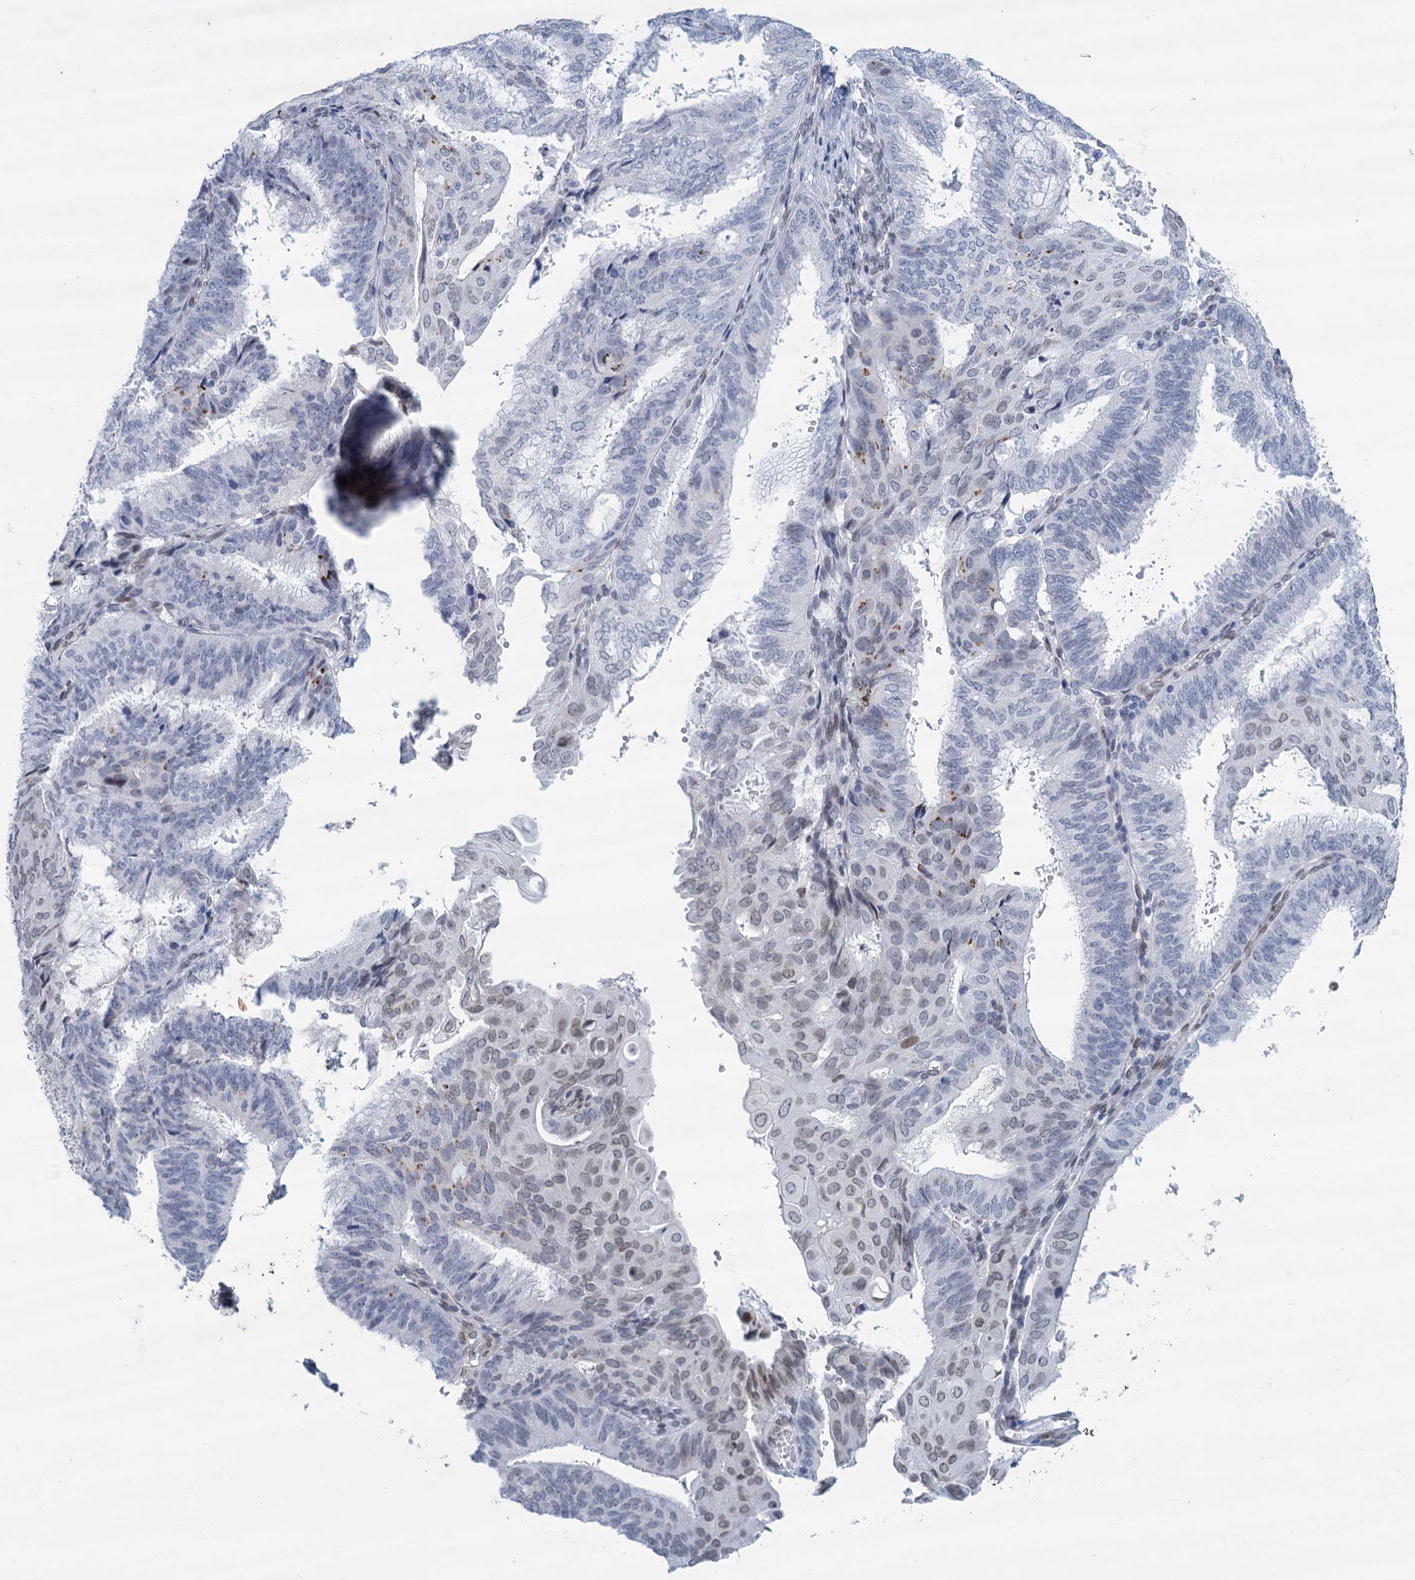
{"staining": {"intensity": "weak", "quantity": "<25%", "location": "cytoplasmic/membranous,nuclear"}, "tissue": "endometrial cancer", "cell_type": "Tumor cells", "image_type": "cancer", "snomed": [{"axis": "morphology", "description": "Adenocarcinoma, NOS"}, {"axis": "topography", "description": "Endometrium"}], "caption": "Photomicrograph shows no protein staining in tumor cells of endometrial cancer tissue.", "gene": "PRSS35", "patient": {"sex": "female", "age": 49}}